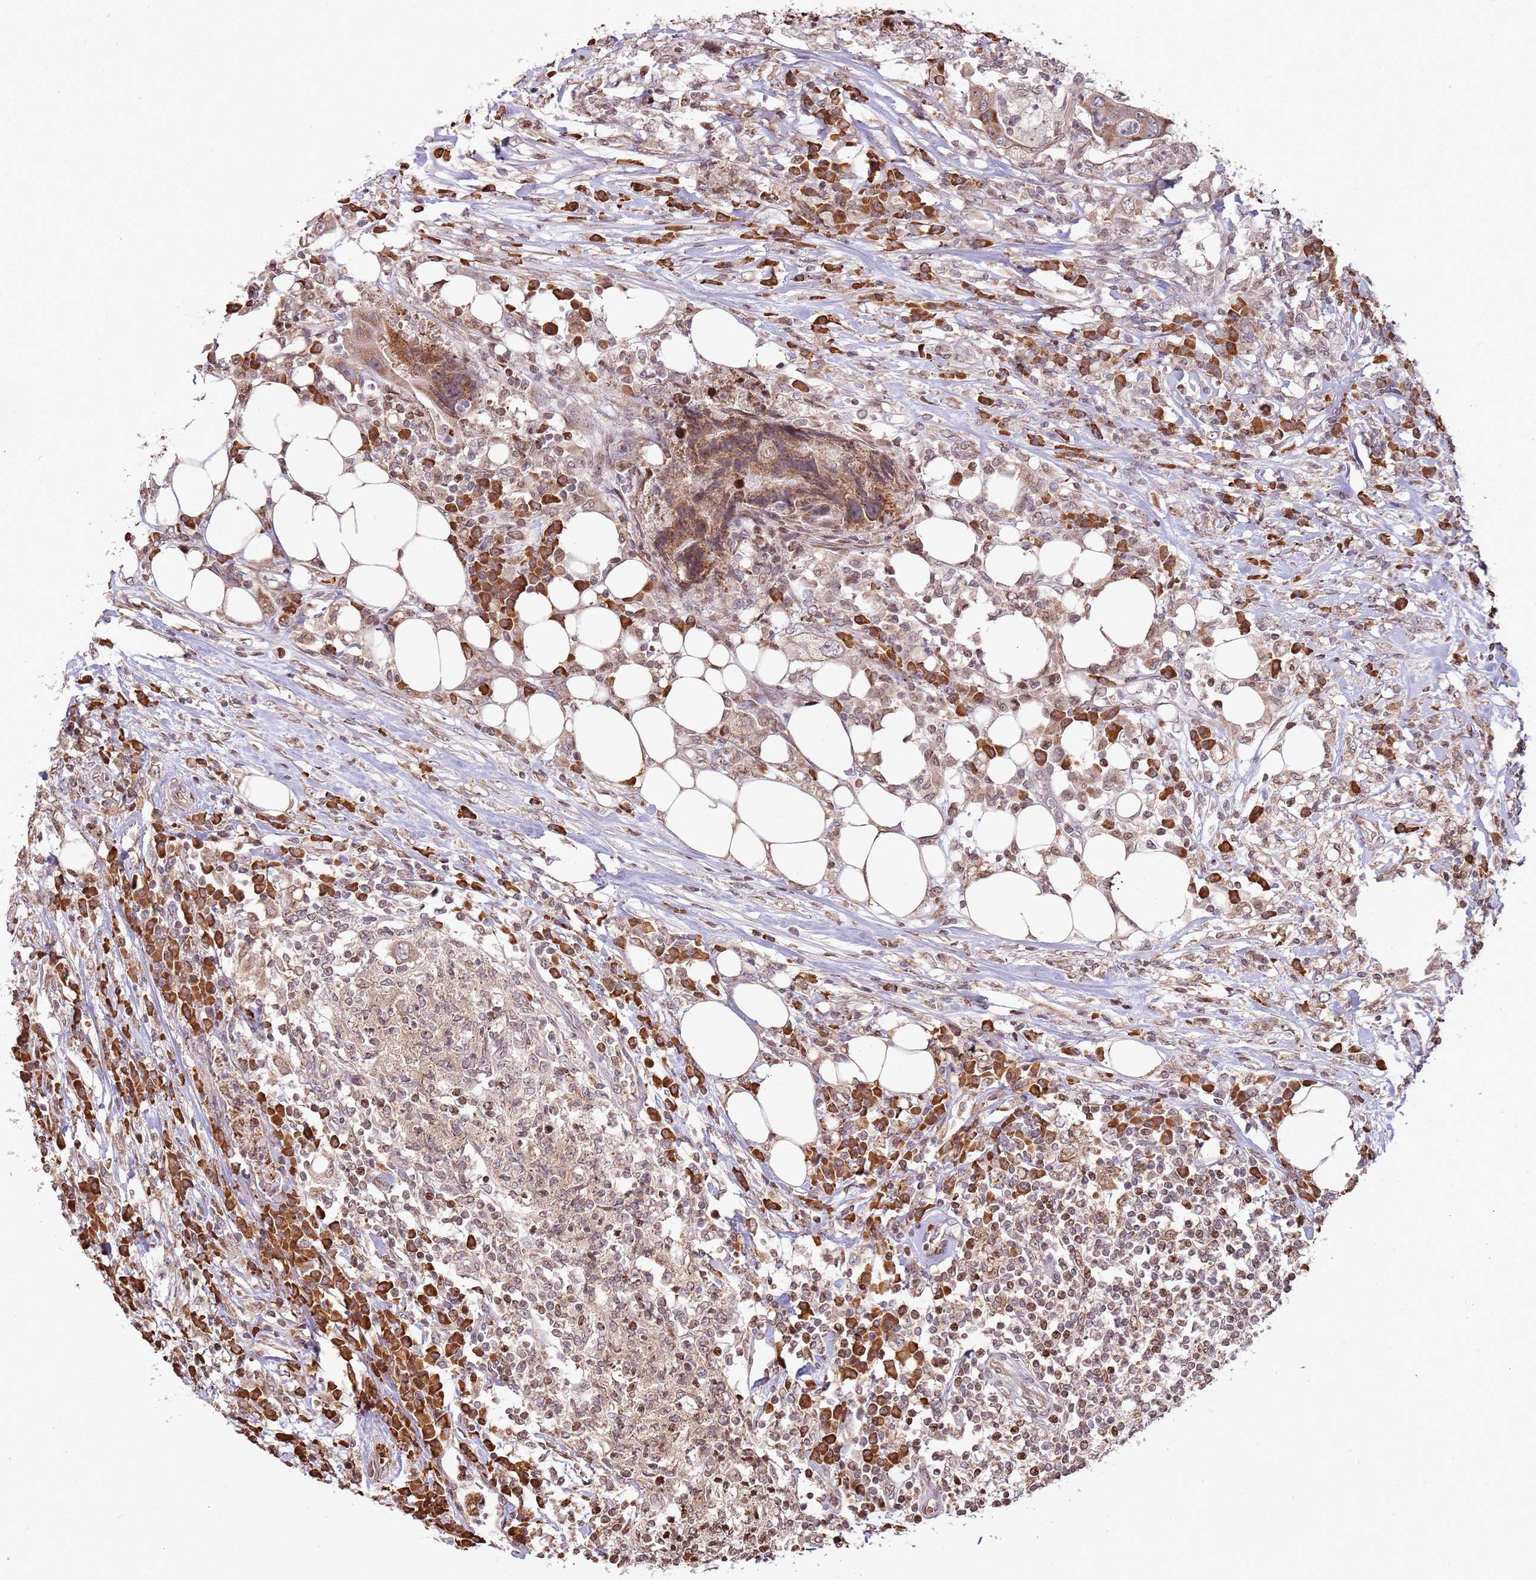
{"staining": {"intensity": "moderate", "quantity": ">75%", "location": "cytoplasmic/membranous"}, "tissue": "colorectal cancer", "cell_type": "Tumor cells", "image_type": "cancer", "snomed": [{"axis": "morphology", "description": "Adenocarcinoma, NOS"}, {"axis": "topography", "description": "Colon"}], "caption": "The histopathology image reveals immunohistochemical staining of adenocarcinoma (colorectal). There is moderate cytoplasmic/membranous expression is identified in approximately >75% of tumor cells.", "gene": "SCAF1", "patient": {"sex": "male", "age": 71}}